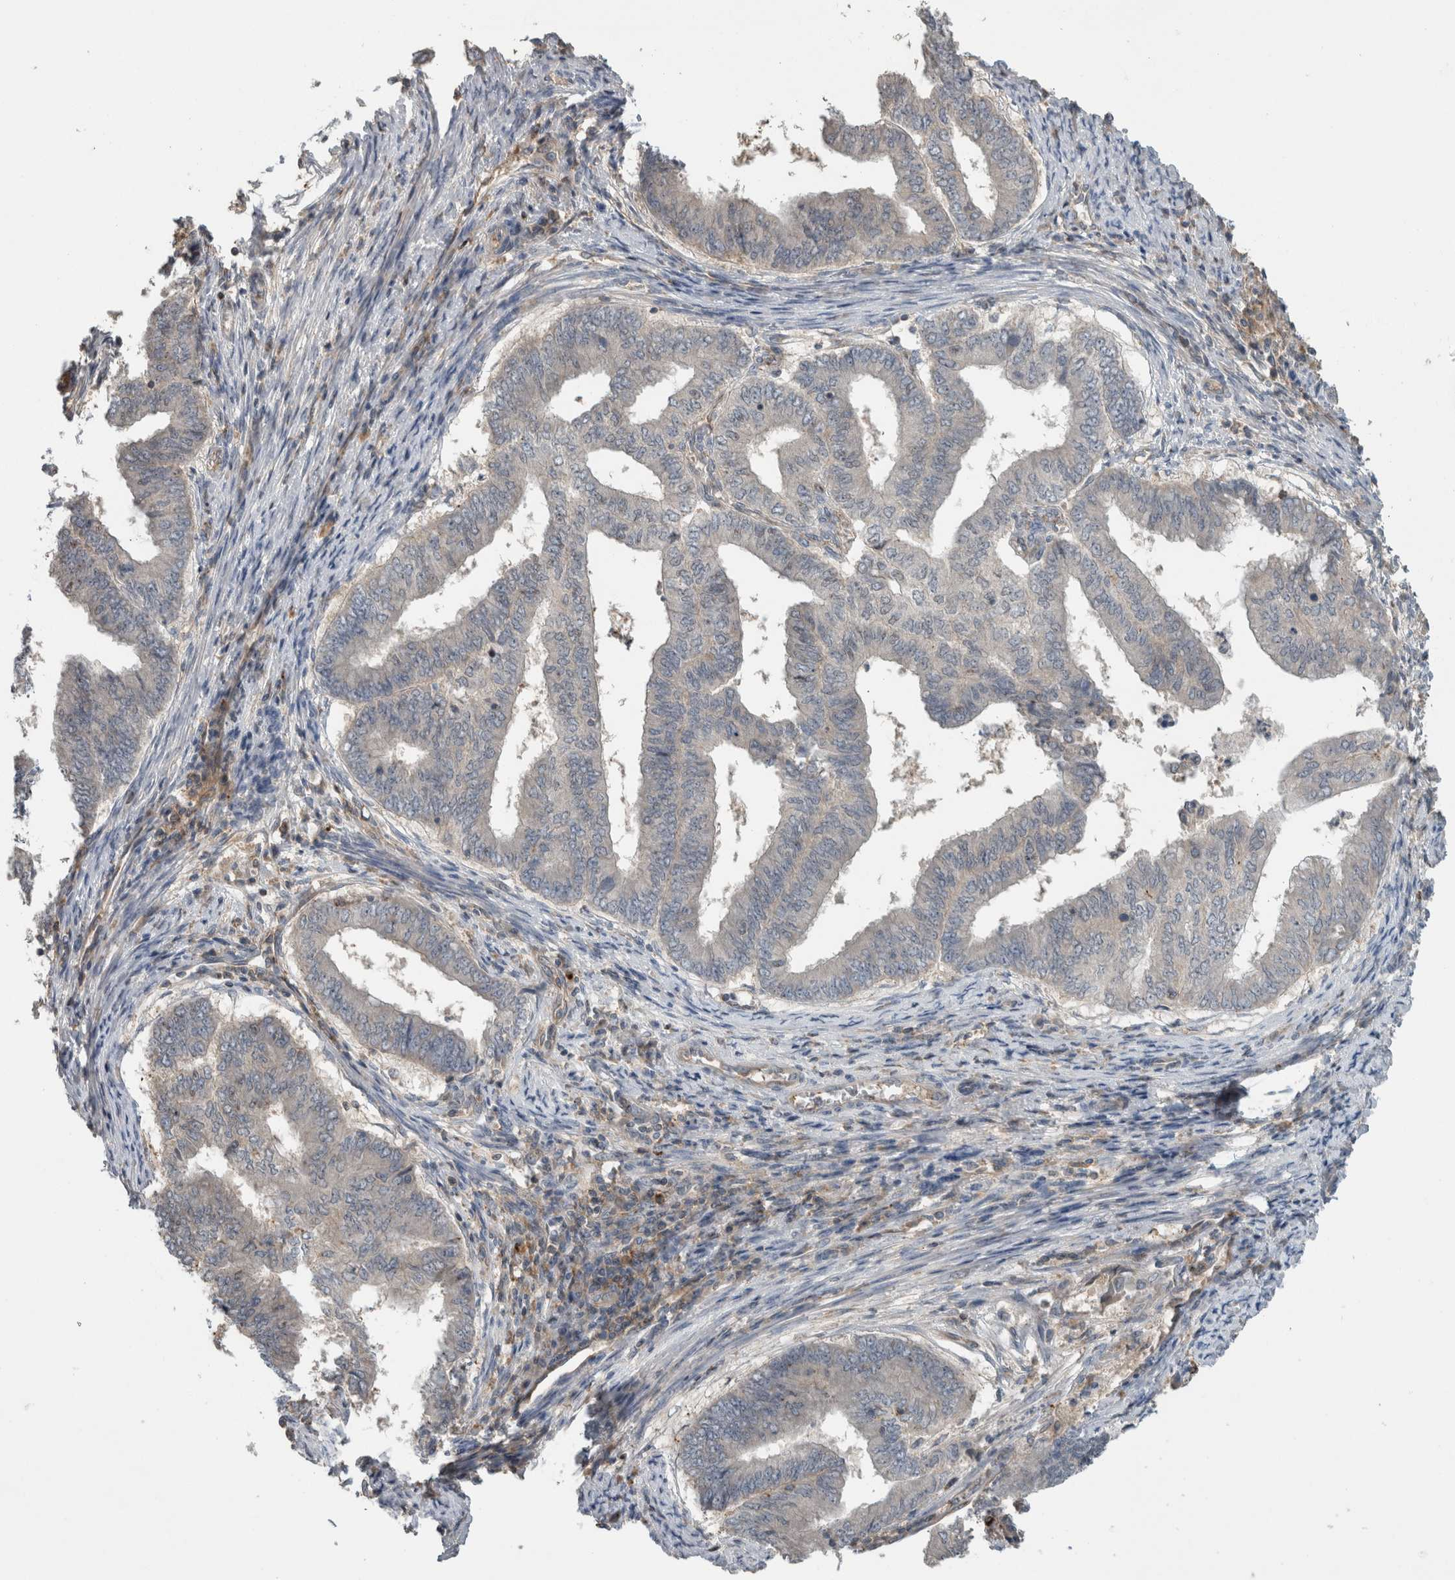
{"staining": {"intensity": "negative", "quantity": "none", "location": "none"}, "tissue": "endometrial cancer", "cell_type": "Tumor cells", "image_type": "cancer", "snomed": [{"axis": "morphology", "description": "Polyp, NOS"}, {"axis": "morphology", "description": "Adenocarcinoma, NOS"}, {"axis": "morphology", "description": "Adenoma, NOS"}, {"axis": "topography", "description": "Endometrium"}], "caption": "Immunohistochemistry (IHC) histopathology image of neoplastic tissue: endometrial cancer (adenocarcinoma) stained with DAB (3,3'-diaminobenzidine) displays no significant protein positivity in tumor cells.", "gene": "TARBP1", "patient": {"sex": "female", "age": 79}}